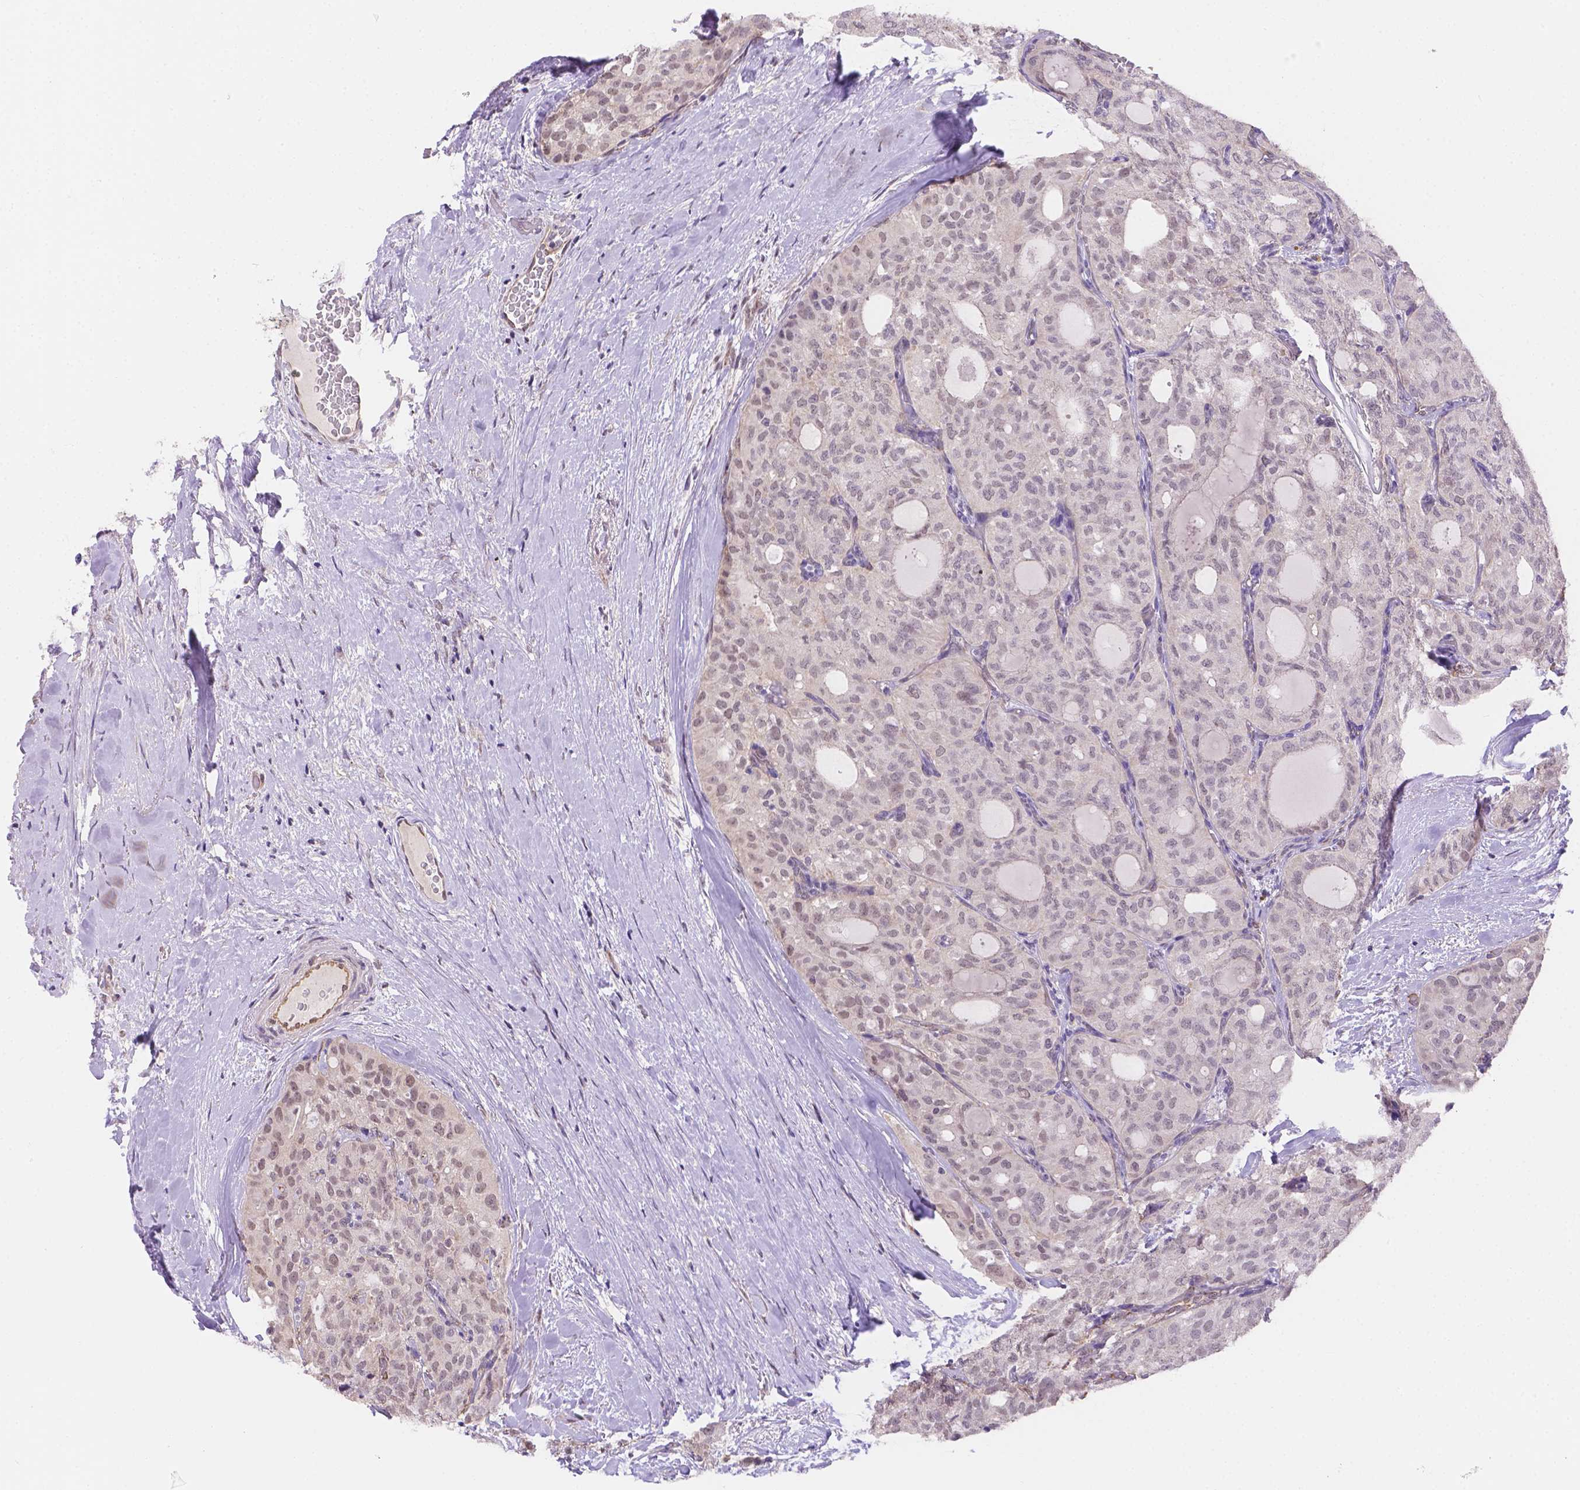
{"staining": {"intensity": "negative", "quantity": "none", "location": "none"}, "tissue": "thyroid cancer", "cell_type": "Tumor cells", "image_type": "cancer", "snomed": [{"axis": "morphology", "description": "Follicular adenoma carcinoma, NOS"}, {"axis": "topography", "description": "Thyroid gland"}], "caption": "Immunohistochemistry of human follicular adenoma carcinoma (thyroid) shows no staining in tumor cells.", "gene": "NXPE2", "patient": {"sex": "male", "age": 75}}